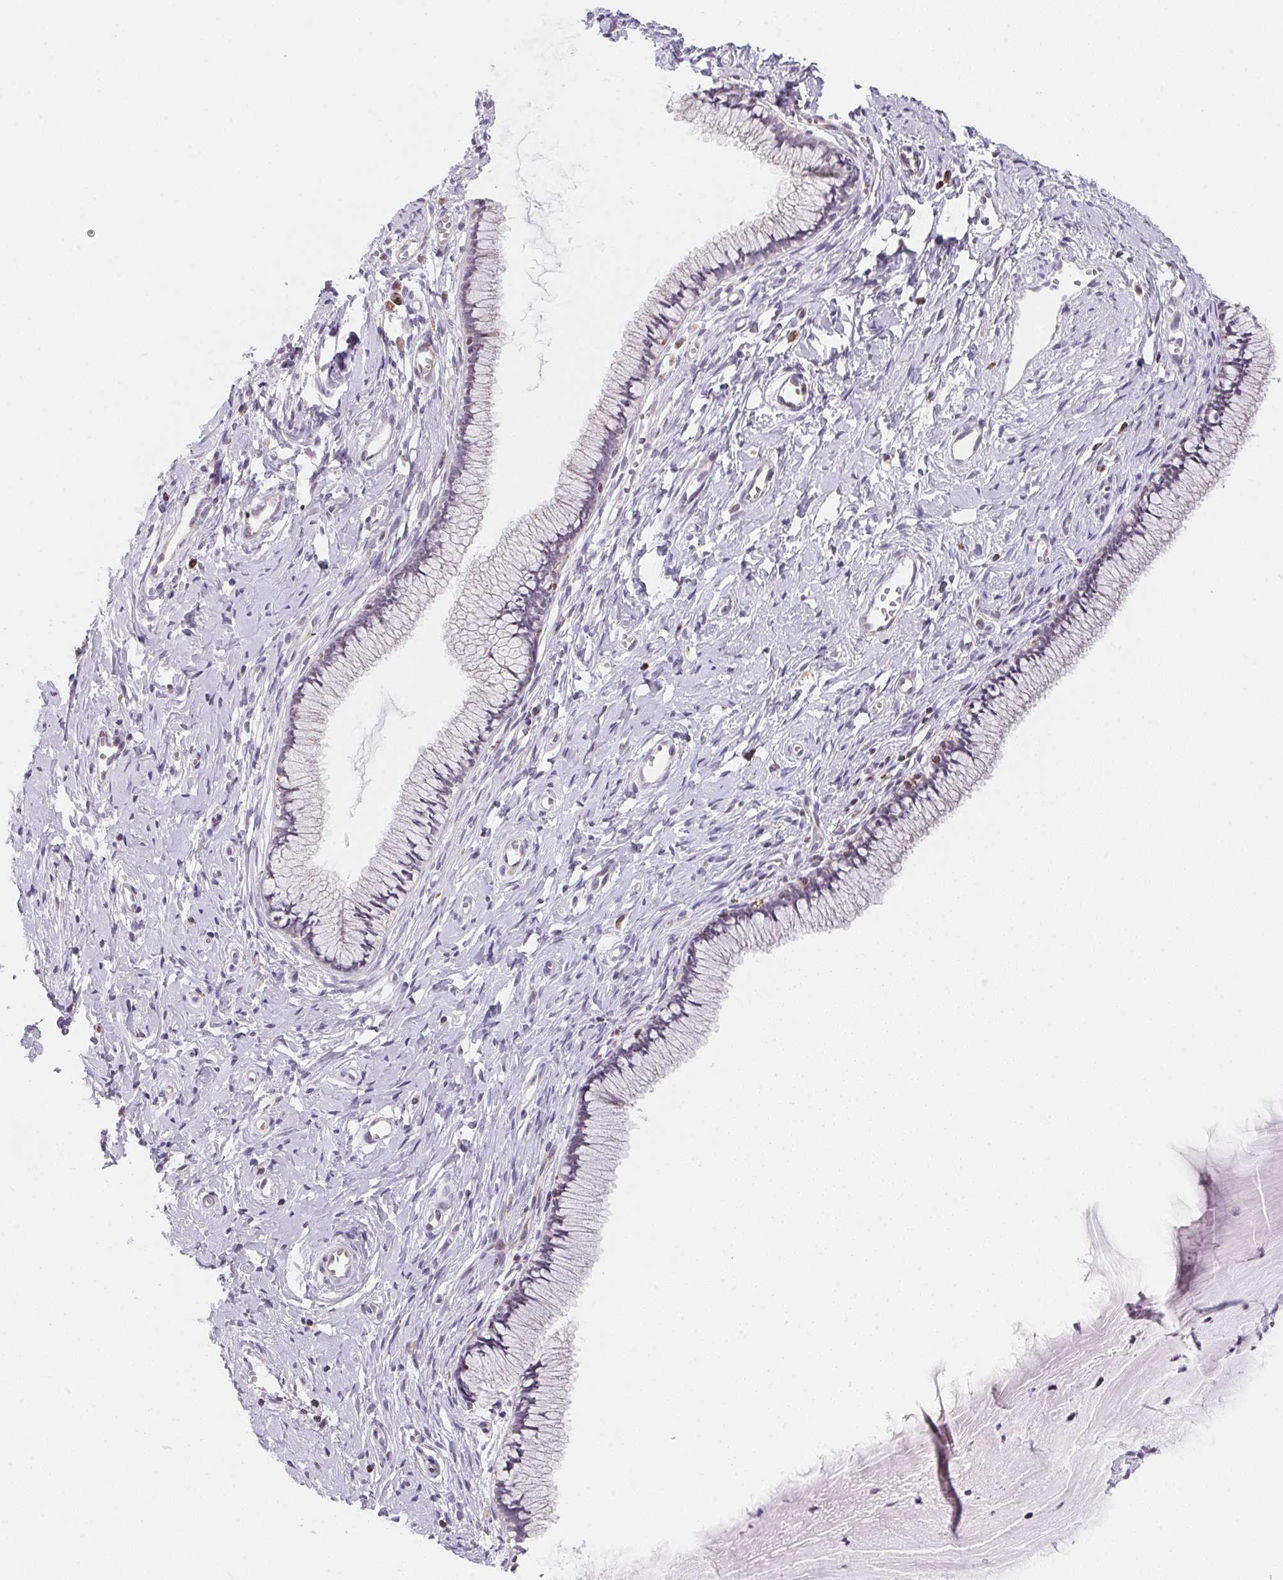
{"staining": {"intensity": "negative", "quantity": "none", "location": "none"}, "tissue": "cervix", "cell_type": "Glandular cells", "image_type": "normal", "snomed": [{"axis": "morphology", "description": "Normal tissue, NOS"}, {"axis": "topography", "description": "Cervix"}], "caption": "Immunohistochemistry (IHC) of unremarkable human cervix demonstrates no positivity in glandular cells. Nuclei are stained in blue.", "gene": "GIPC2", "patient": {"sex": "female", "age": 40}}